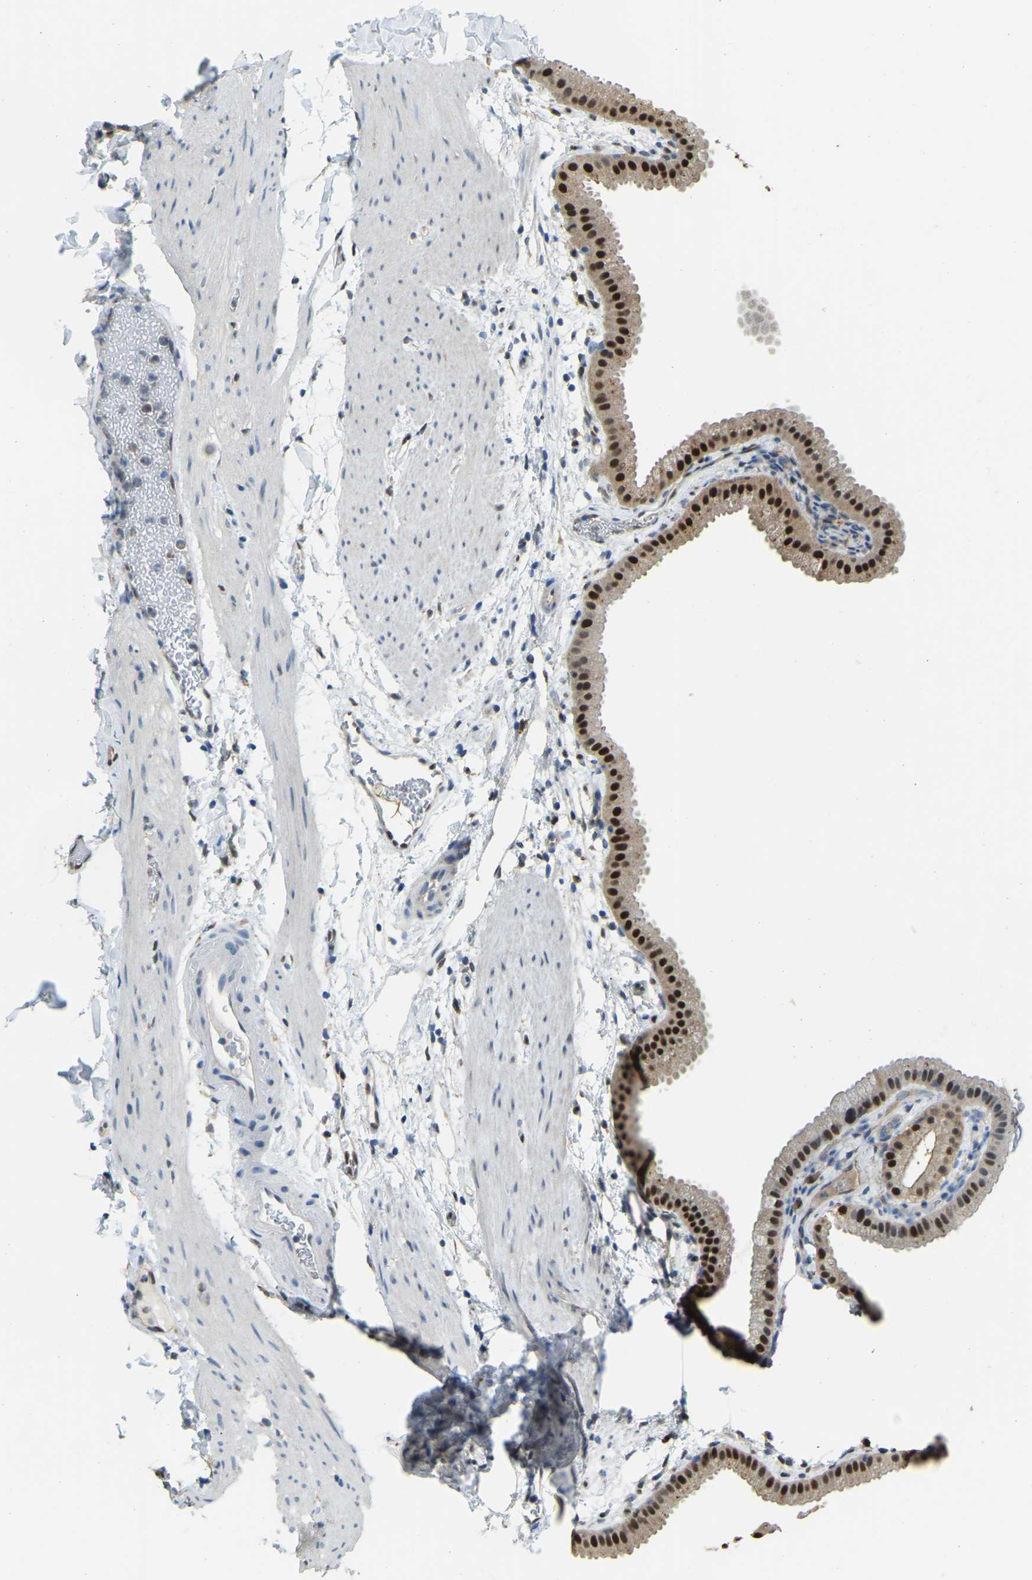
{"staining": {"intensity": "strong", "quantity": ">75%", "location": "cytoplasmic/membranous,nuclear"}, "tissue": "gallbladder", "cell_type": "Glandular cells", "image_type": "normal", "snomed": [{"axis": "morphology", "description": "Normal tissue, NOS"}, {"axis": "topography", "description": "Gallbladder"}], "caption": "This micrograph displays benign gallbladder stained with immunohistochemistry to label a protein in brown. The cytoplasmic/membranous,nuclear of glandular cells show strong positivity for the protein. Nuclei are counter-stained blue.", "gene": "NANS", "patient": {"sex": "female", "age": 64}}